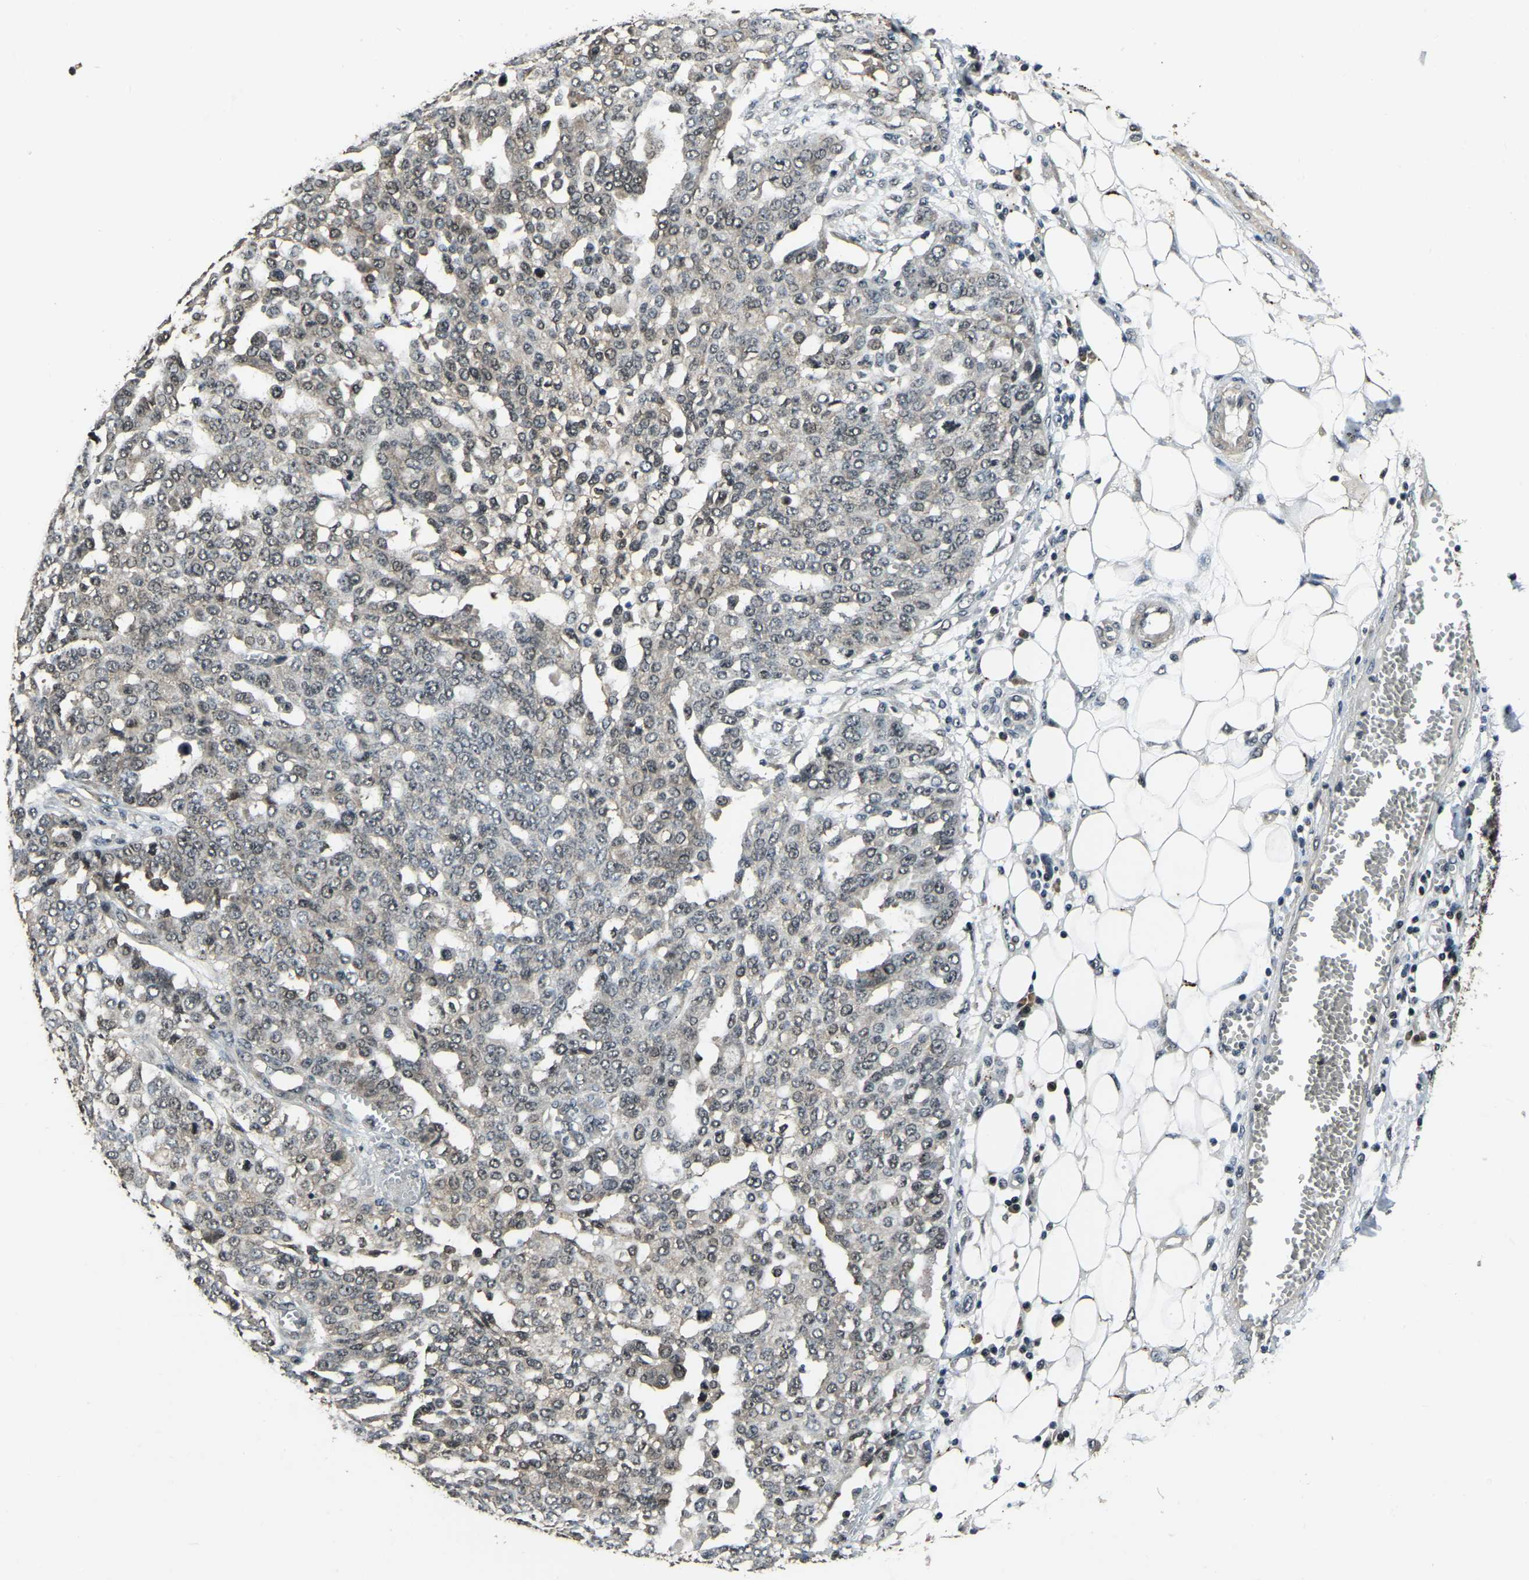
{"staining": {"intensity": "negative", "quantity": "none", "location": "none"}, "tissue": "ovarian cancer", "cell_type": "Tumor cells", "image_type": "cancer", "snomed": [{"axis": "morphology", "description": "Cystadenocarcinoma, serous, NOS"}, {"axis": "topography", "description": "Soft tissue"}, {"axis": "topography", "description": "Ovary"}], "caption": "Immunohistochemical staining of ovarian cancer exhibits no significant positivity in tumor cells.", "gene": "ANKIB1", "patient": {"sex": "female", "age": 57}}